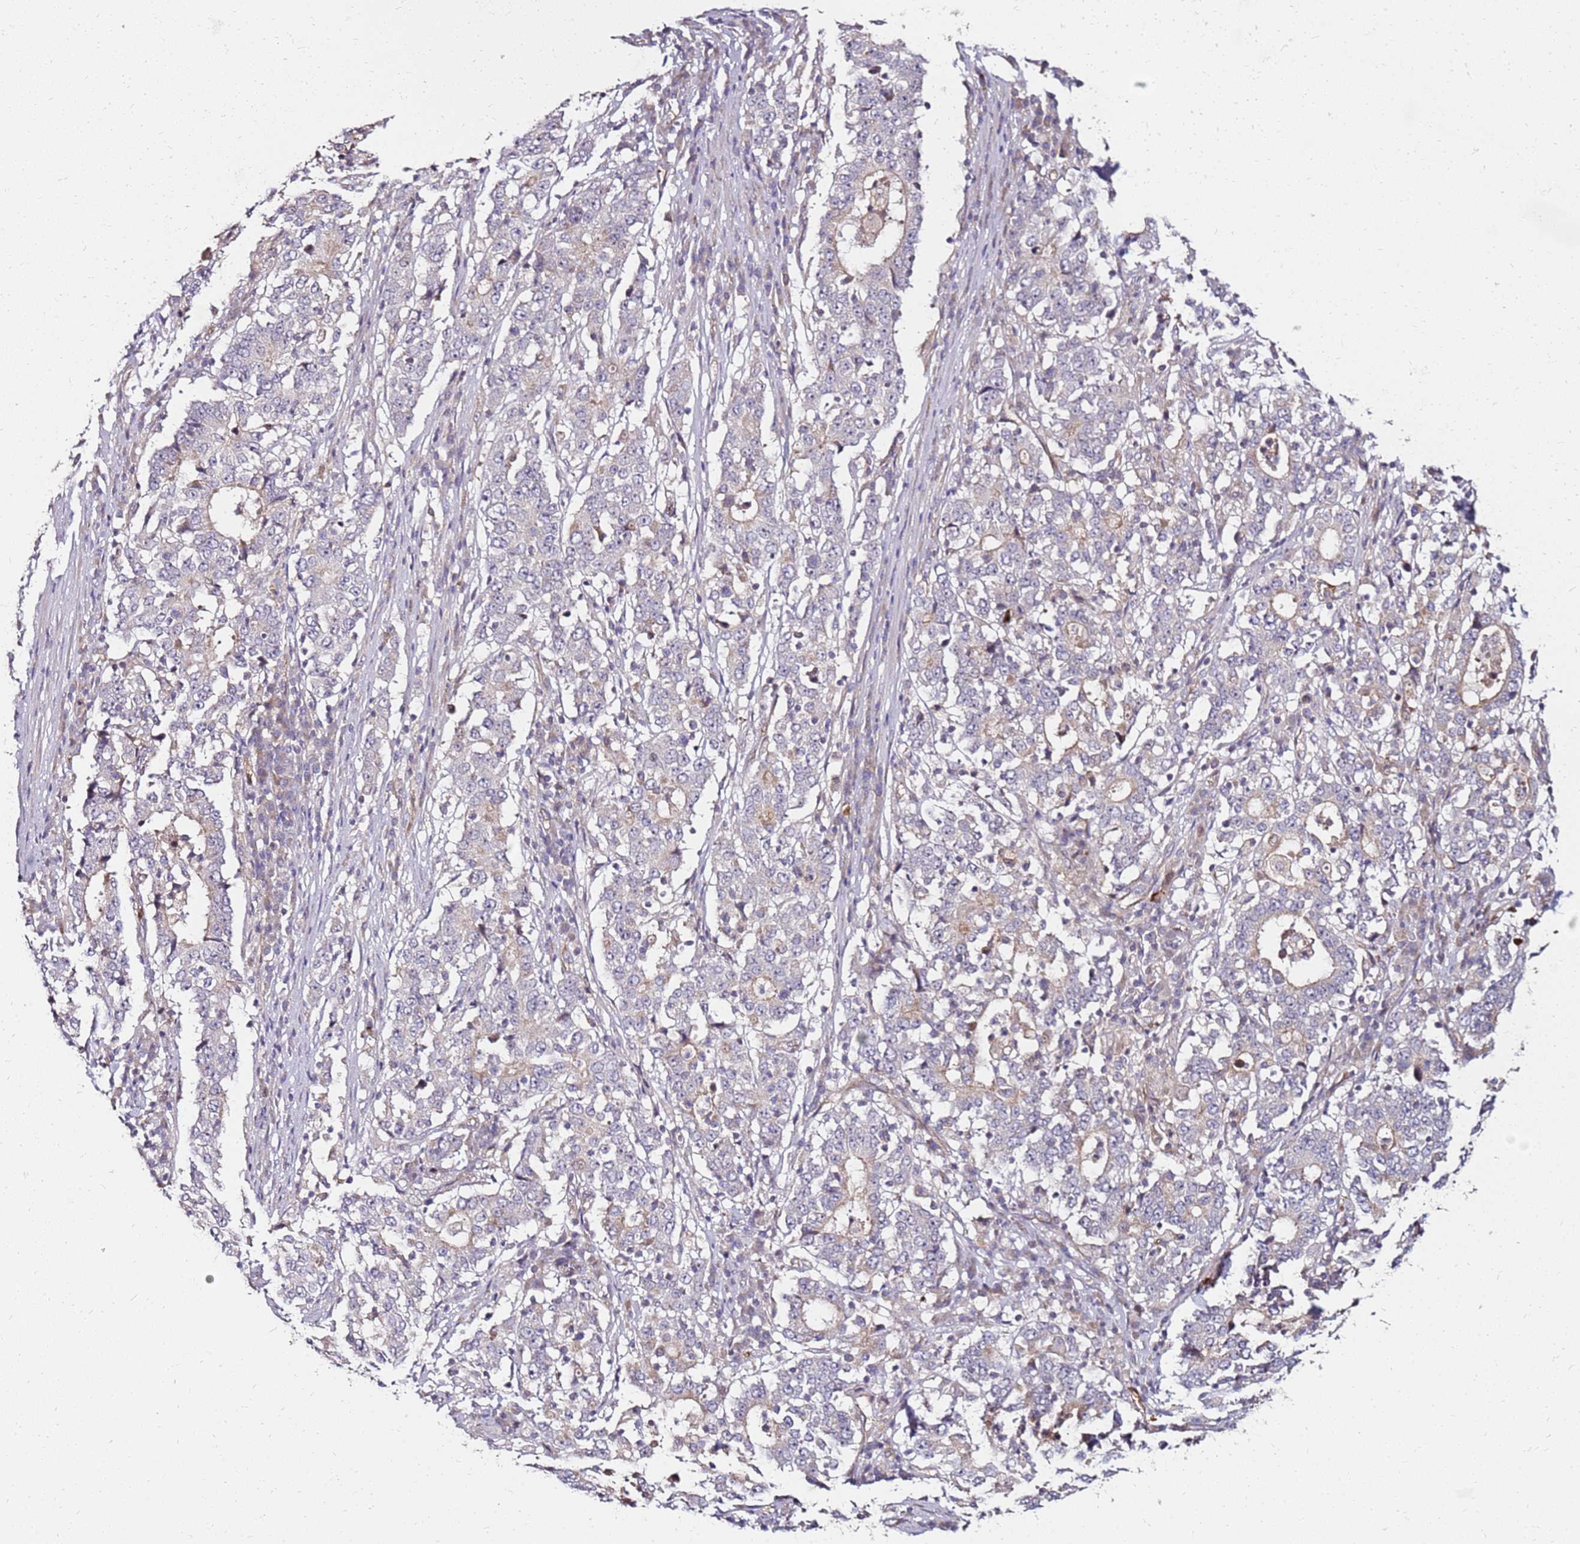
{"staining": {"intensity": "negative", "quantity": "none", "location": "none"}, "tissue": "stomach cancer", "cell_type": "Tumor cells", "image_type": "cancer", "snomed": [{"axis": "morphology", "description": "Adenocarcinoma, NOS"}, {"axis": "topography", "description": "Stomach"}], "caption": "High magnification brightfield microscopy of stomach adenocarcinoma stained with DAB (3,3'-diaminobenzidine) (brown) and counterstained with hematoxylin (blue): tumor cells show no significant positivity. (Stains: DAB (3,3'-diaminobenzidine) immunohistochemistry (IHC) with hematoxylin counter stain, Microscopy: brightfield microscopy at high magnification).", "gene": "RNF11", "patient": {"sex": "male", "age": 59}}